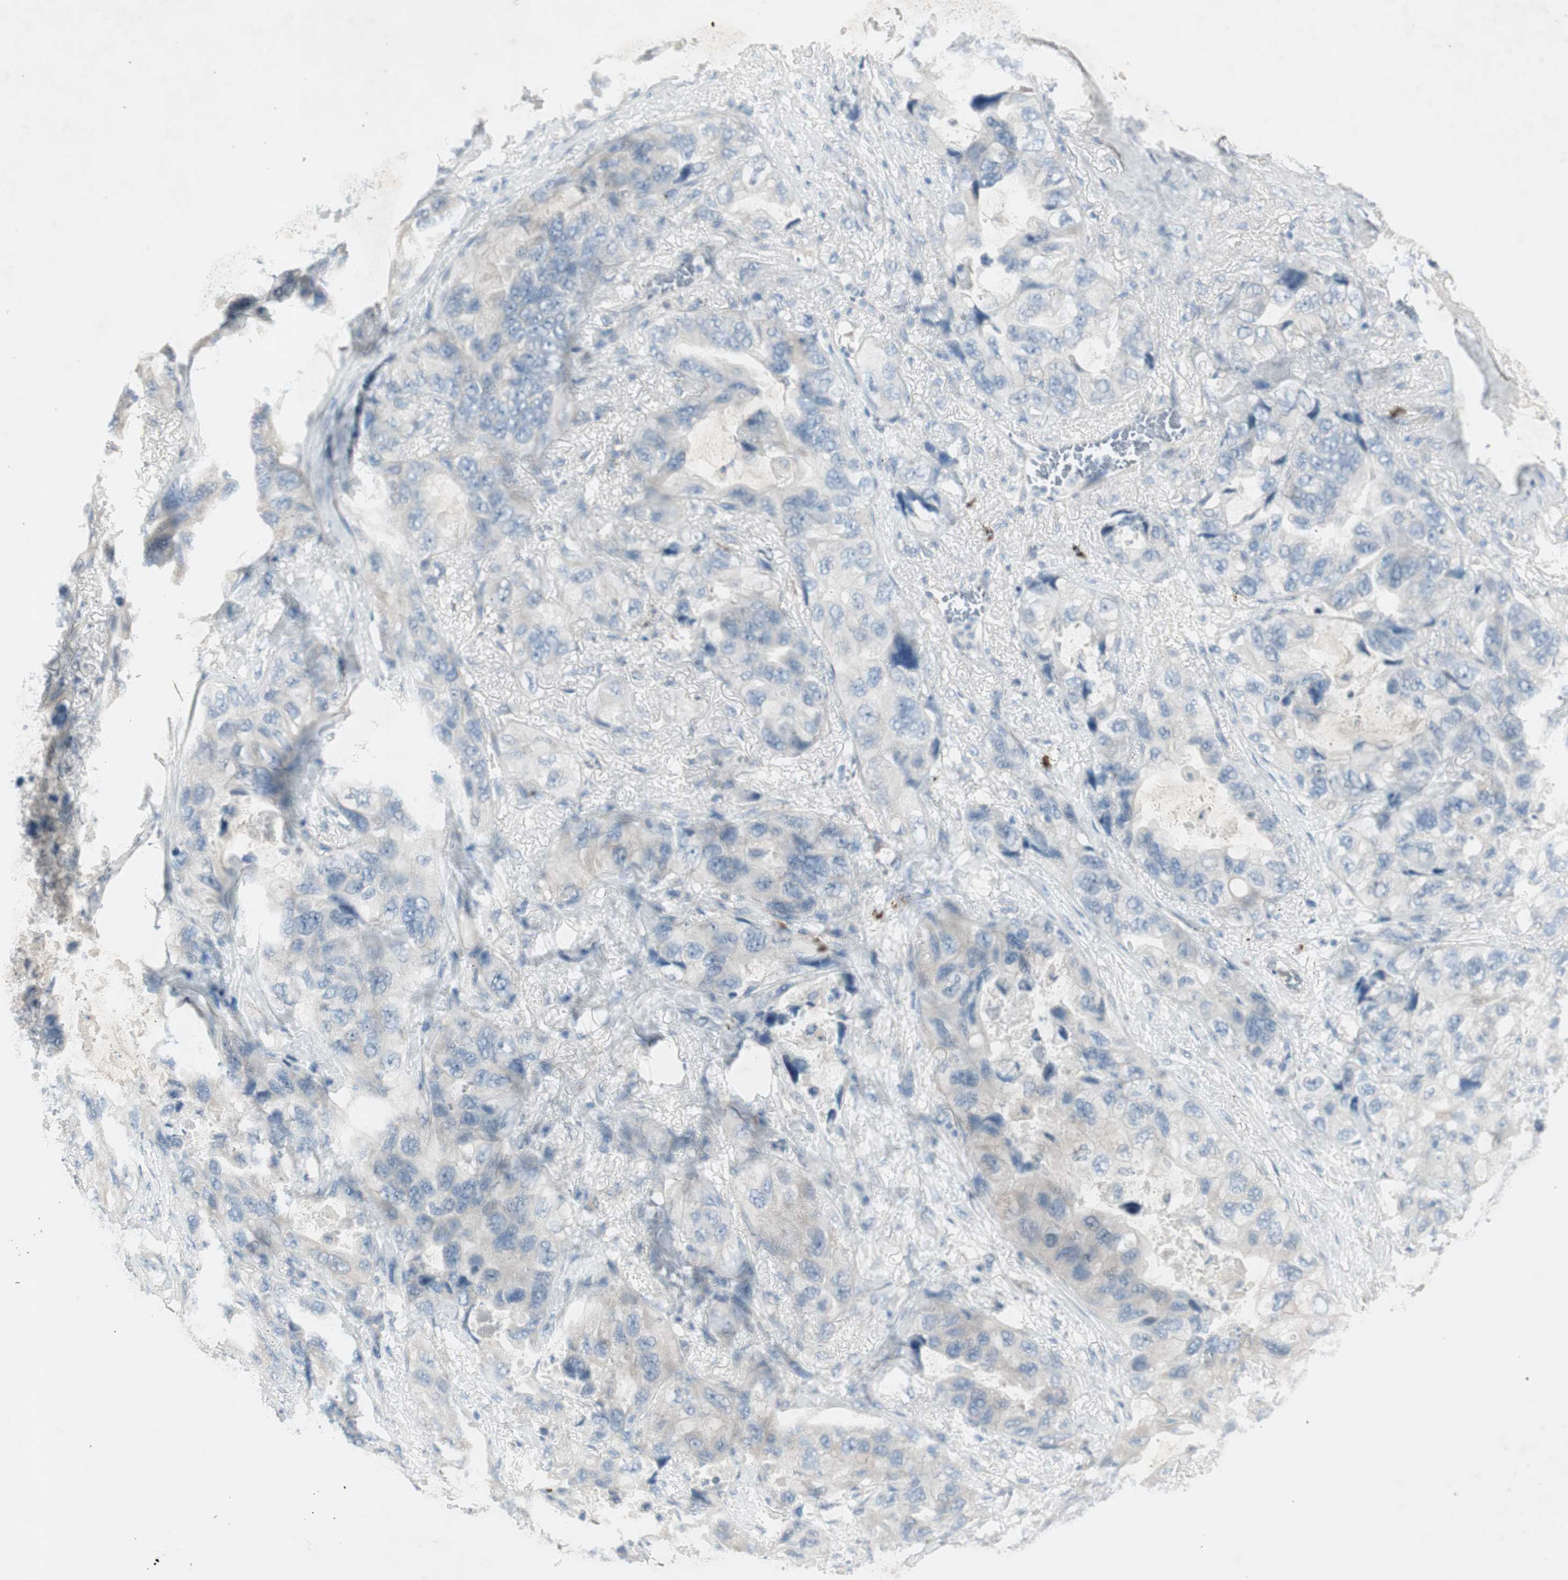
{"staining": {"intensity": "negative", "quantity": "none", "location": "none"}, "tissue": "lung cancer", "cell_type": "Tumor cells", "image_type": "cancer", "snomed": [{"axis": "morphology", "description": "Squamous cell carcinoma, NOS"}, {"axis": "topography", "description": "Lung"}], "caption": "Protein analysis of lung cancer (squamous cell carcinoma) displays no significant staining in tumor cells. Brightfield microscopy of IHC stained with DAB (3,3'-diaminobenzidine) (brown) and hematoxylin (blue), captured at high magnification.", "gene": "MAPRE3", "patient": {"sex": "female", "age": 73}}